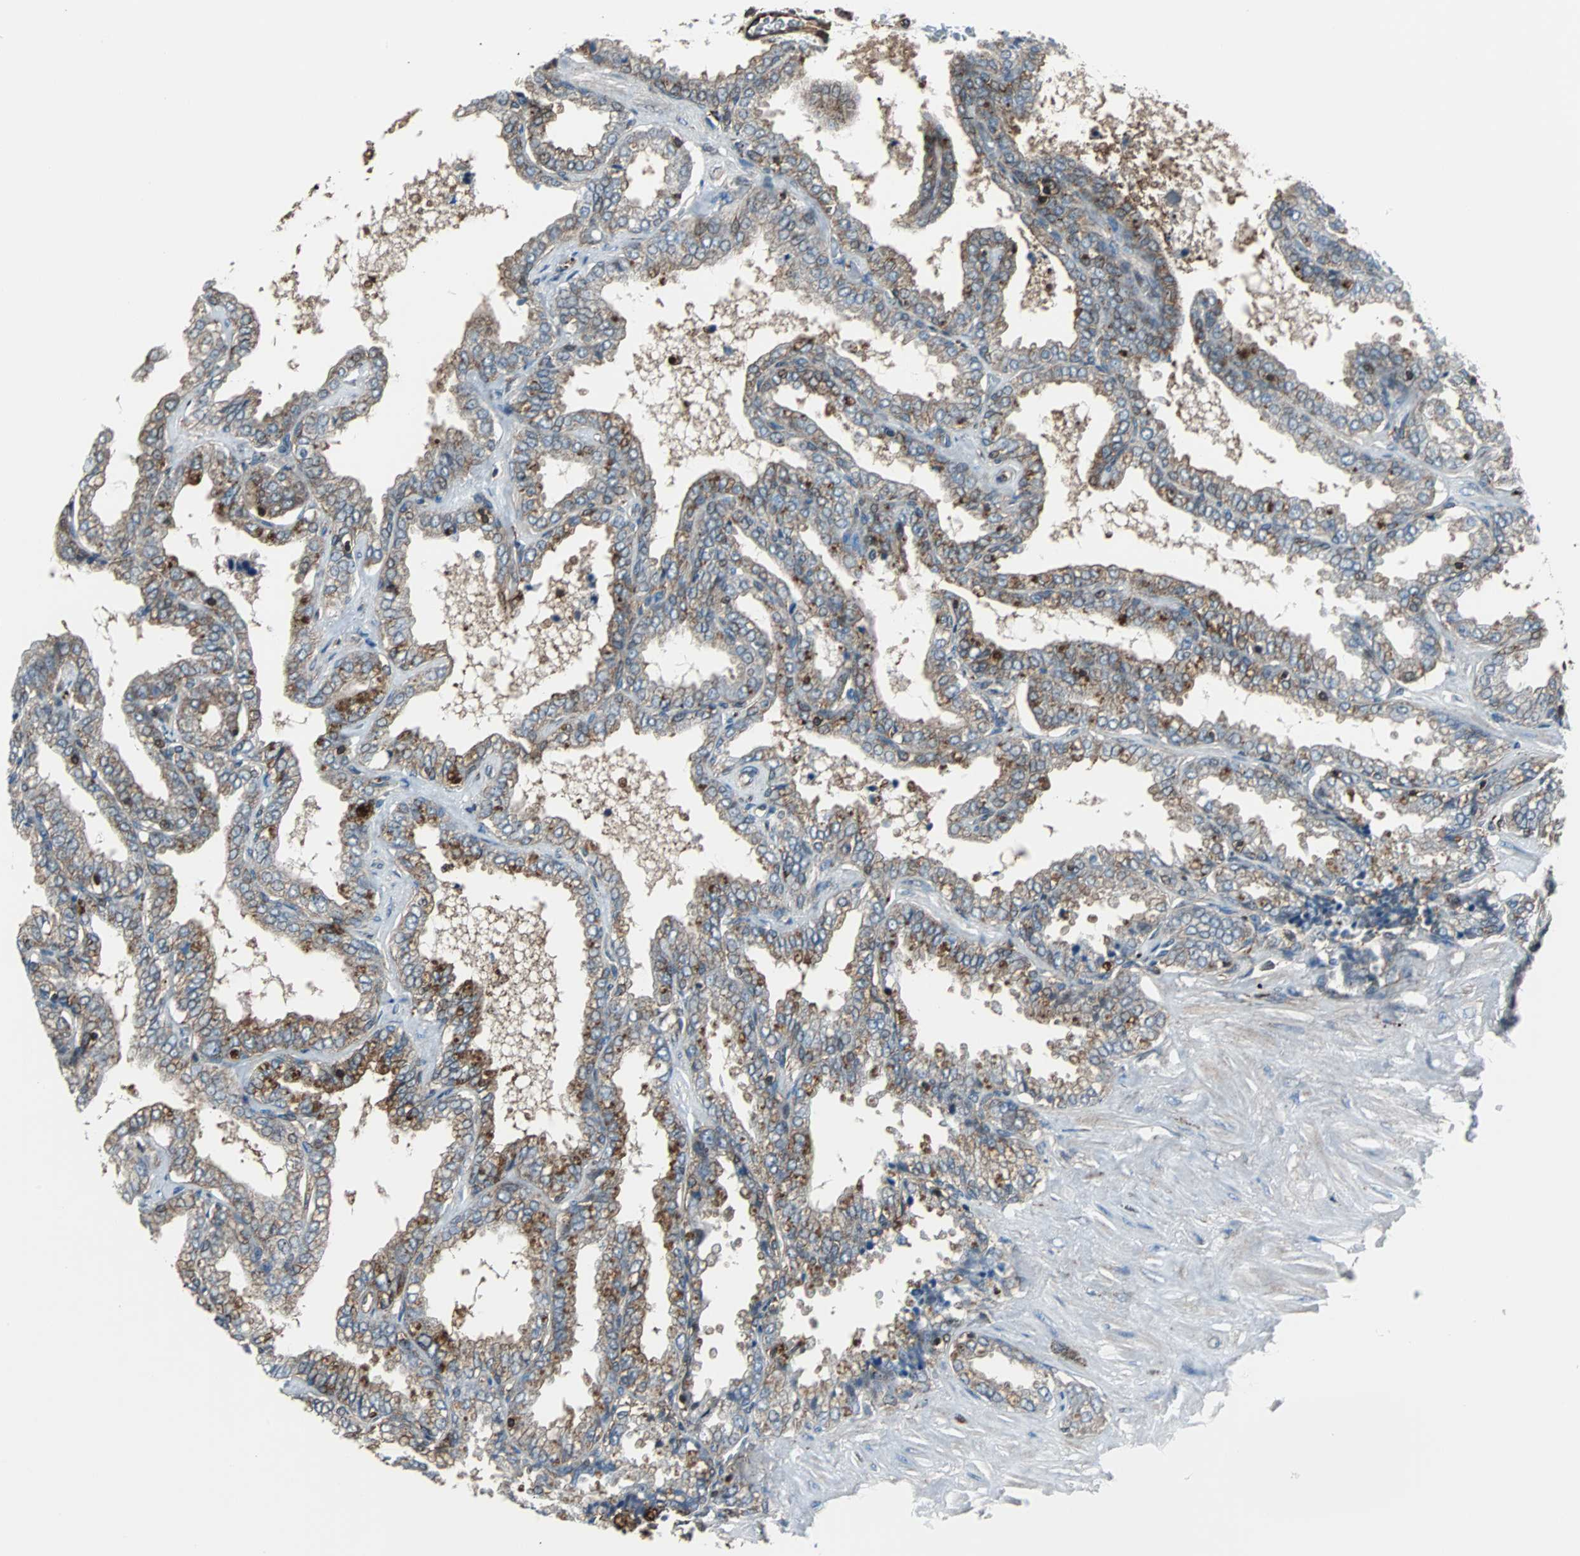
{"staining": {"intensity": "weak", "quantity": "25%-75%", "location": "cytoplasmic/membranous"}, "tissue": "seminal vesicle", "cell_type": "Glandular cells", "image_type": "normal", "snomed": [{"axis": "morphology", "description": "Normal tissue, NOS"}, {"axis": "topography", "description": "Seminal veicle"}], "caption": "Seminal vesicle stained with IHC shows weak cytoplasmic/membranous staining in approximately 25%-75% of glandular cells.", "gene": "RELA", "patient": {"sex": "male", "age": 46}}